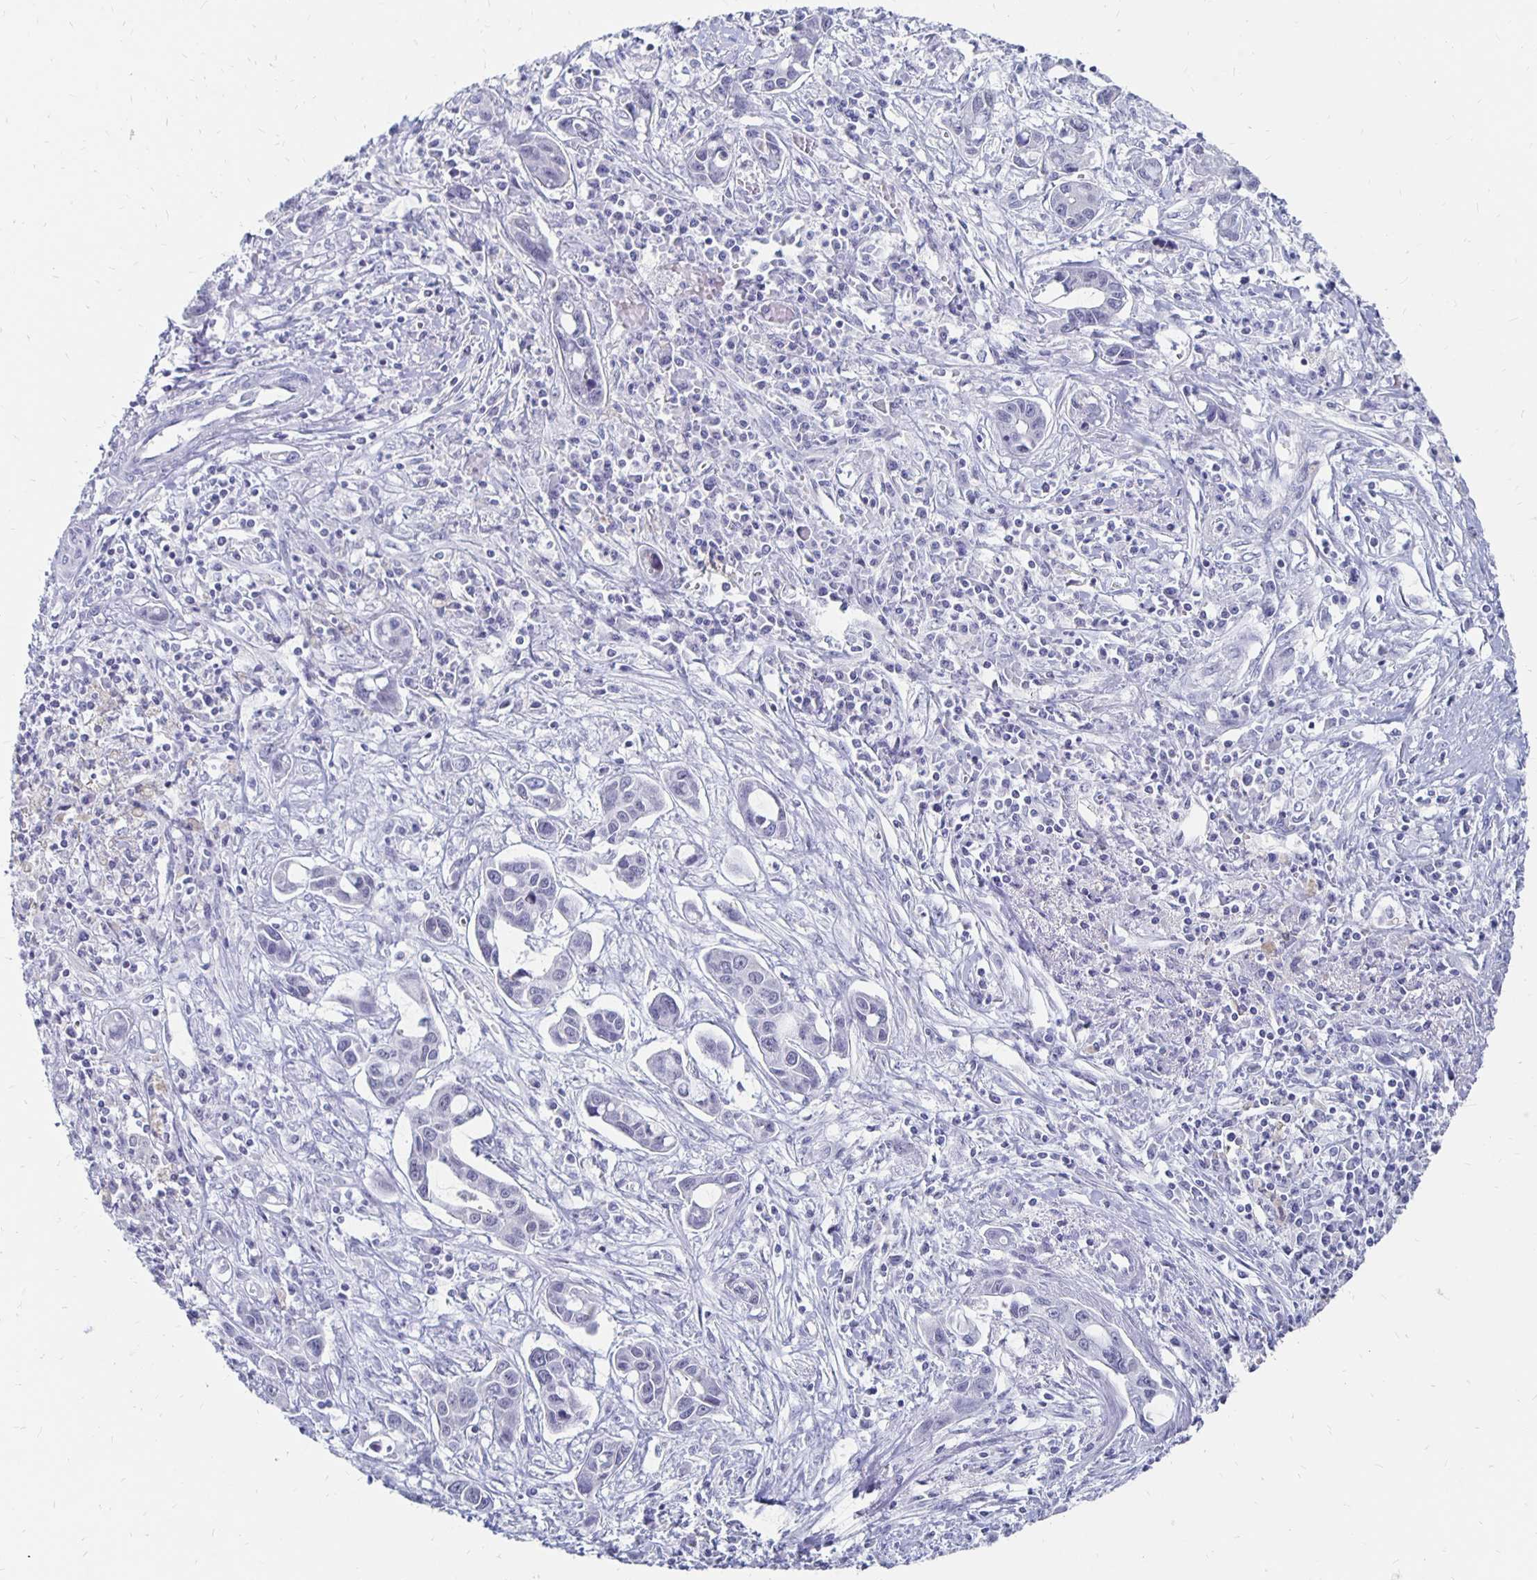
{"staining": {"intensity": "negative", "quantity": "none", "location": "none"}, "tissue": "liver cancer", "cell_type": "Tumor cells", "image_type": "cancer", "snomed": [{"axis": "morphology", "description": "Cholangiocarcinoma"}, {"axis": "topography", "description": "Liver"}], "caption": "DAB immunohistochemical staining of human liver cancer (cholangiocarcinoma) exhibits no significant staining in tumor cells.", "gene": "SYT2", "patient": {"sex": "male", "age": 58}}